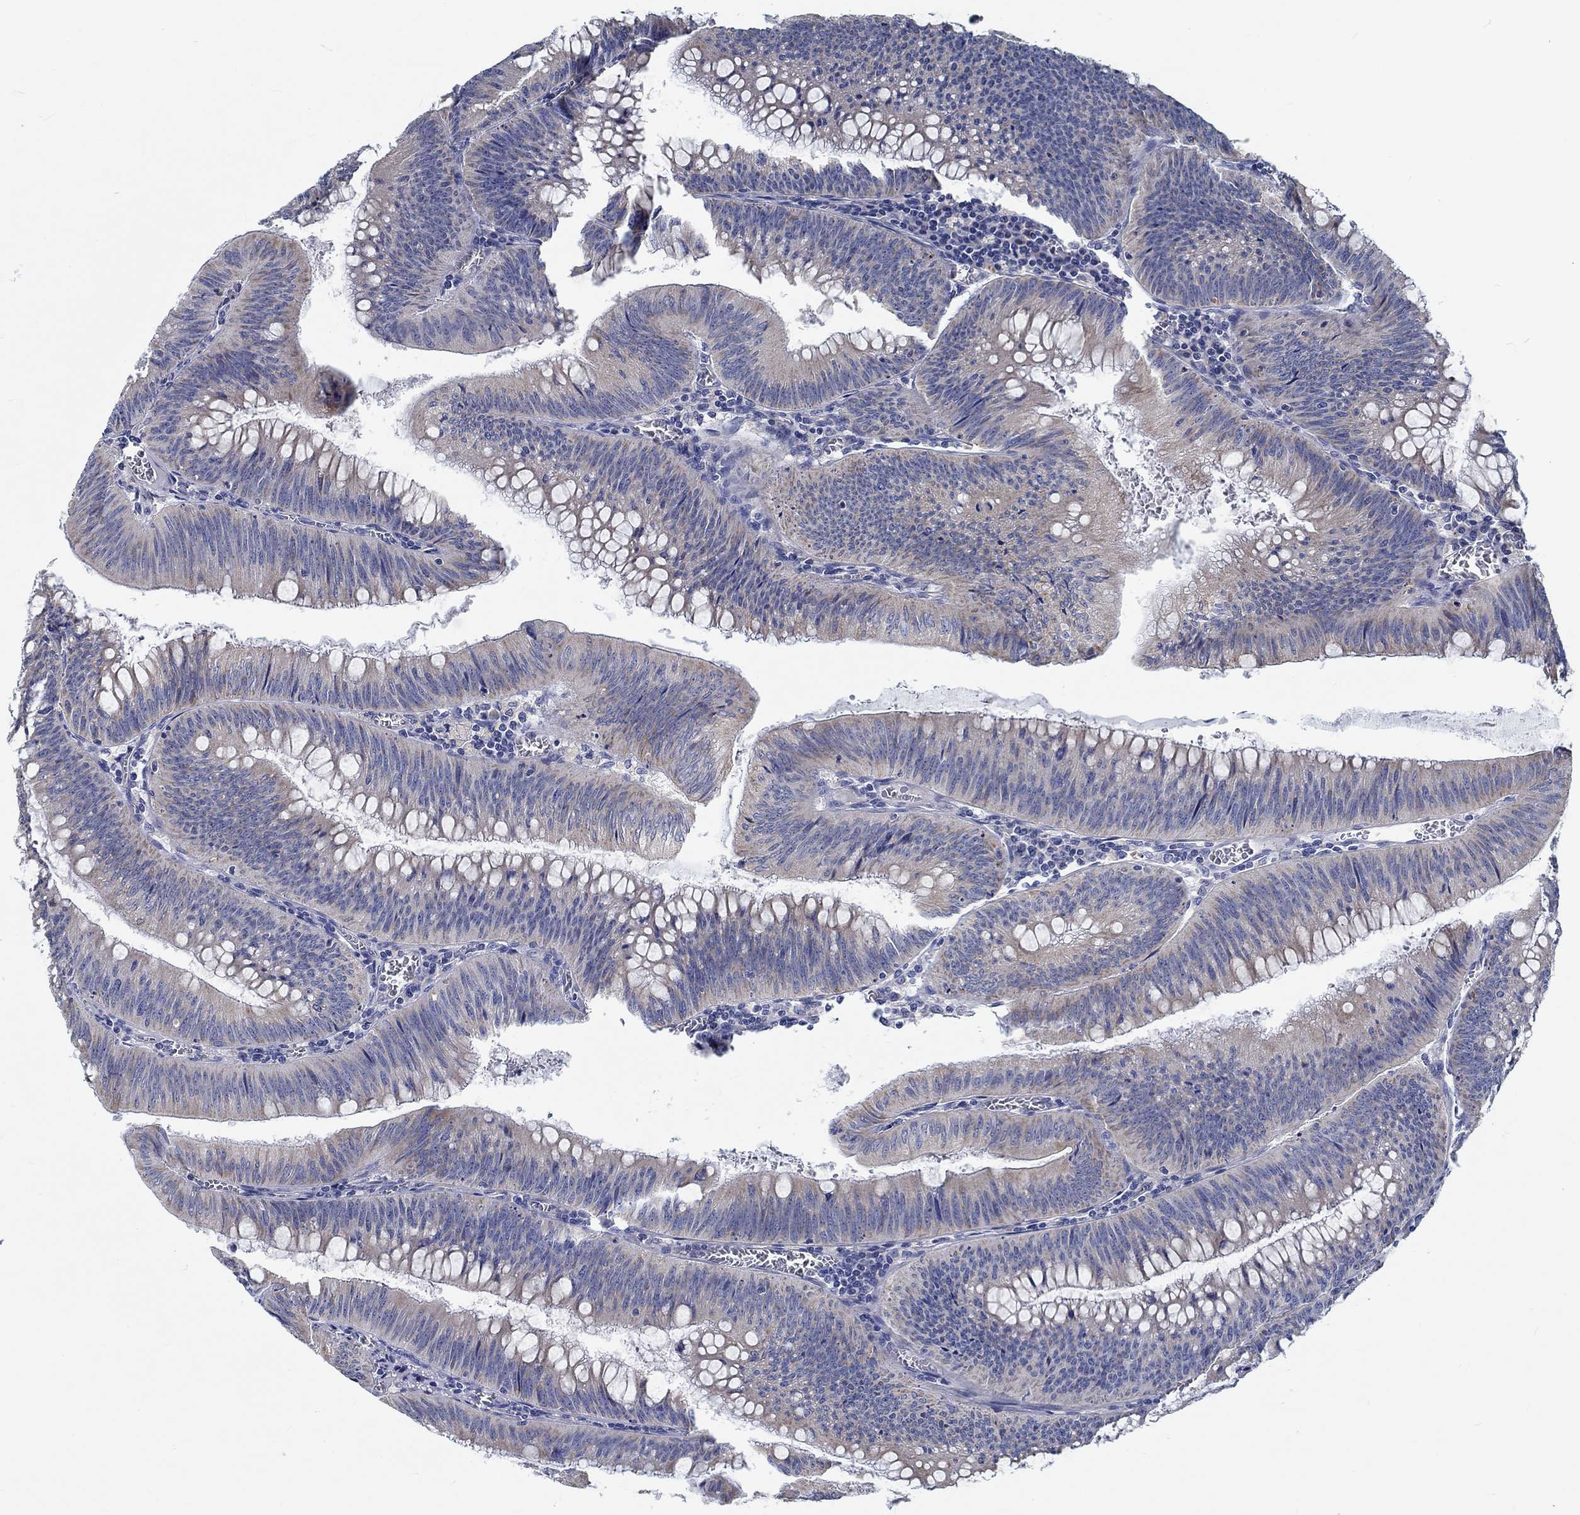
{"staining": {"intensity": "negative", "quantity": "none", "location": "none"}, "tissue": "colorectal cancer", "cell_type": "Tumor cells", "image_type": "cancer", "snomed": [{"axis": "morphology", "description": "Adenocarcinoma, NOS"}, {"axis": "topography", "description": "Rectum"}], "caption": "A high-resolution micrograph shows immunohistochemistry staining of colorectal cancer, which exhibits no significant positivity in tumor cells. Brightfield microscopy of immunohistochemistry (IHC) stained with DAB (brown) and hematoxylin (blue), captured at high magnification.", "gene": "MYBPC1", "patient": {"sex": "female", "age": 72}}